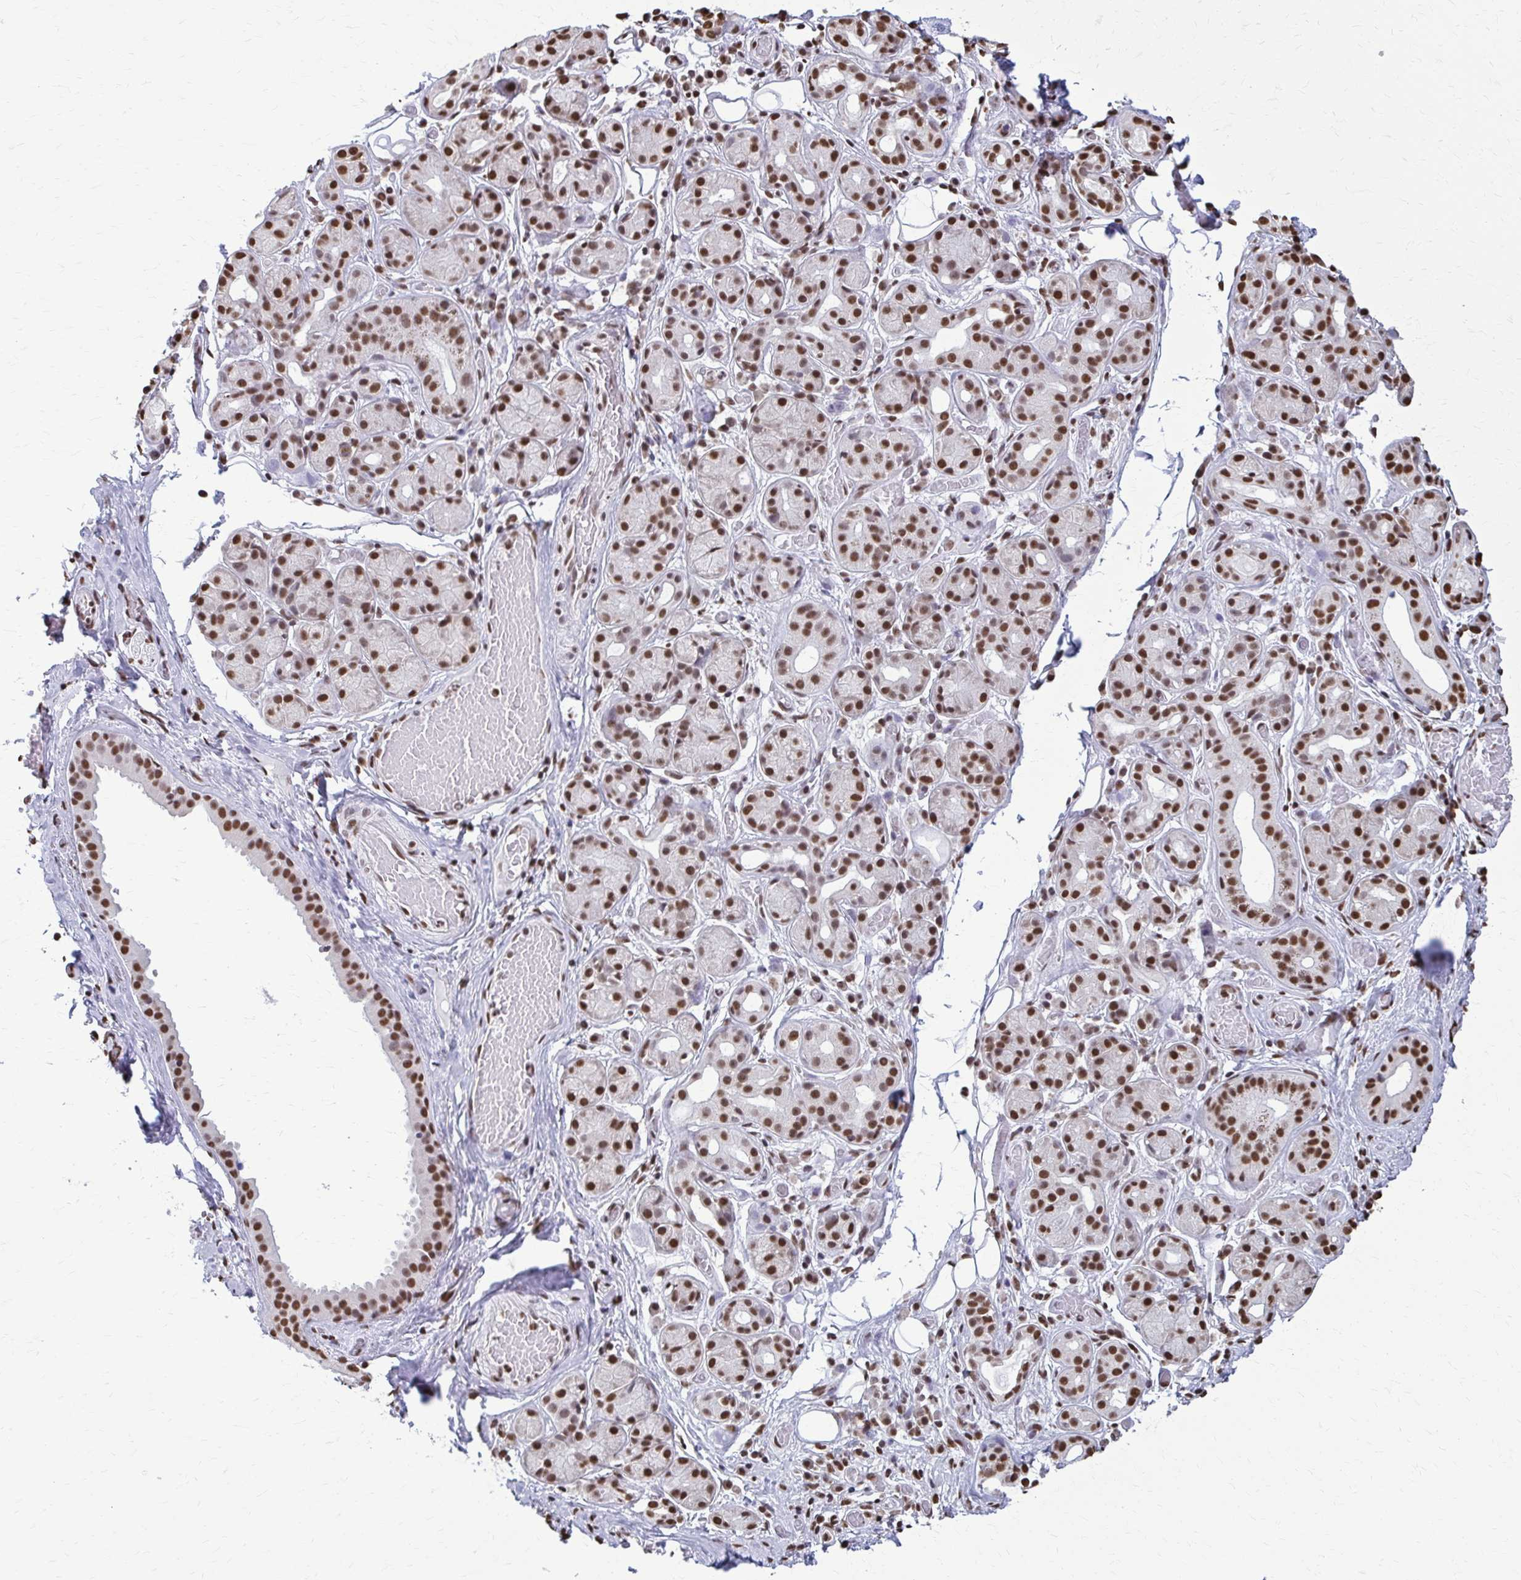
{"staining": {"intensity": "moderate", "quantity": ">75%", "location": "nuclear"}, "tissue": "salivary gland", "cell_type": "Glandular cells", "image_type": "normal", "snomed": [{"axis": "morphology", "description": "Normal tissue, NOS"}, {"axis": "topography", "description": "Salivary gland"}, {"axis": "topography", "description": "Peripheral nerve tissue"}], "caption": "The immunohistochemical stain highlights moderate nuclear staining in glandular cells of benign salivary gland.", "gene": "SNRPA", "patient": {"sex": "male", "age": 71}}